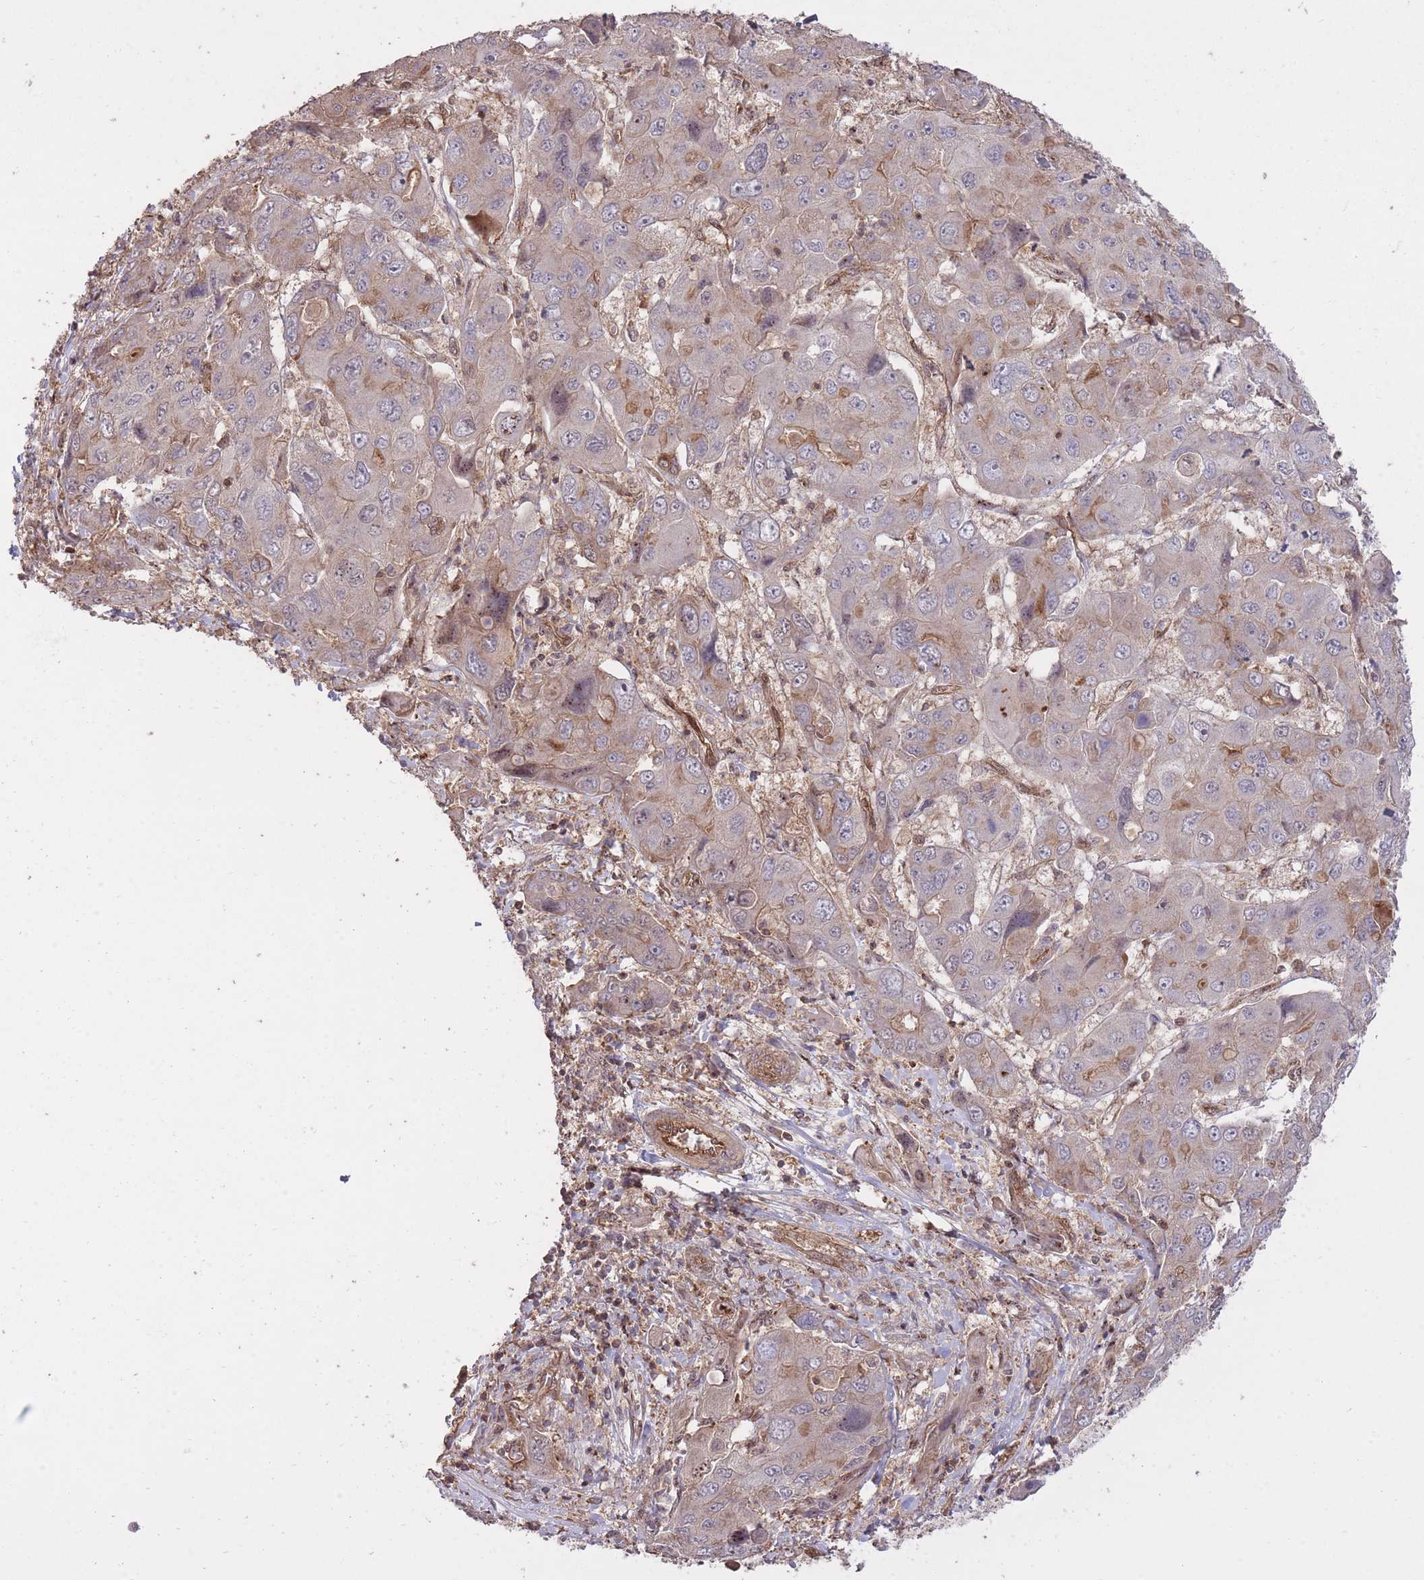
{"staining": {"intensity": "moderate", "quantity": "<25%", "location": "cytoplasmic/membranous"}, "tissue": "liver cancer", "cell_type": "Tumor cells", "image_type": "cancer", "snomed": [{"axis": "morphology", "description": "Cholangiocarcinoma"}, {"axis": "topography", "description": "Liver"}], "caption": "An image of human liver cancer stained for a protein exhibits moderate cytoplasmic/membranous brown staining in tumor cells.", "gene": "PLD1", "patient": {"sex": "male", "age": 67}}